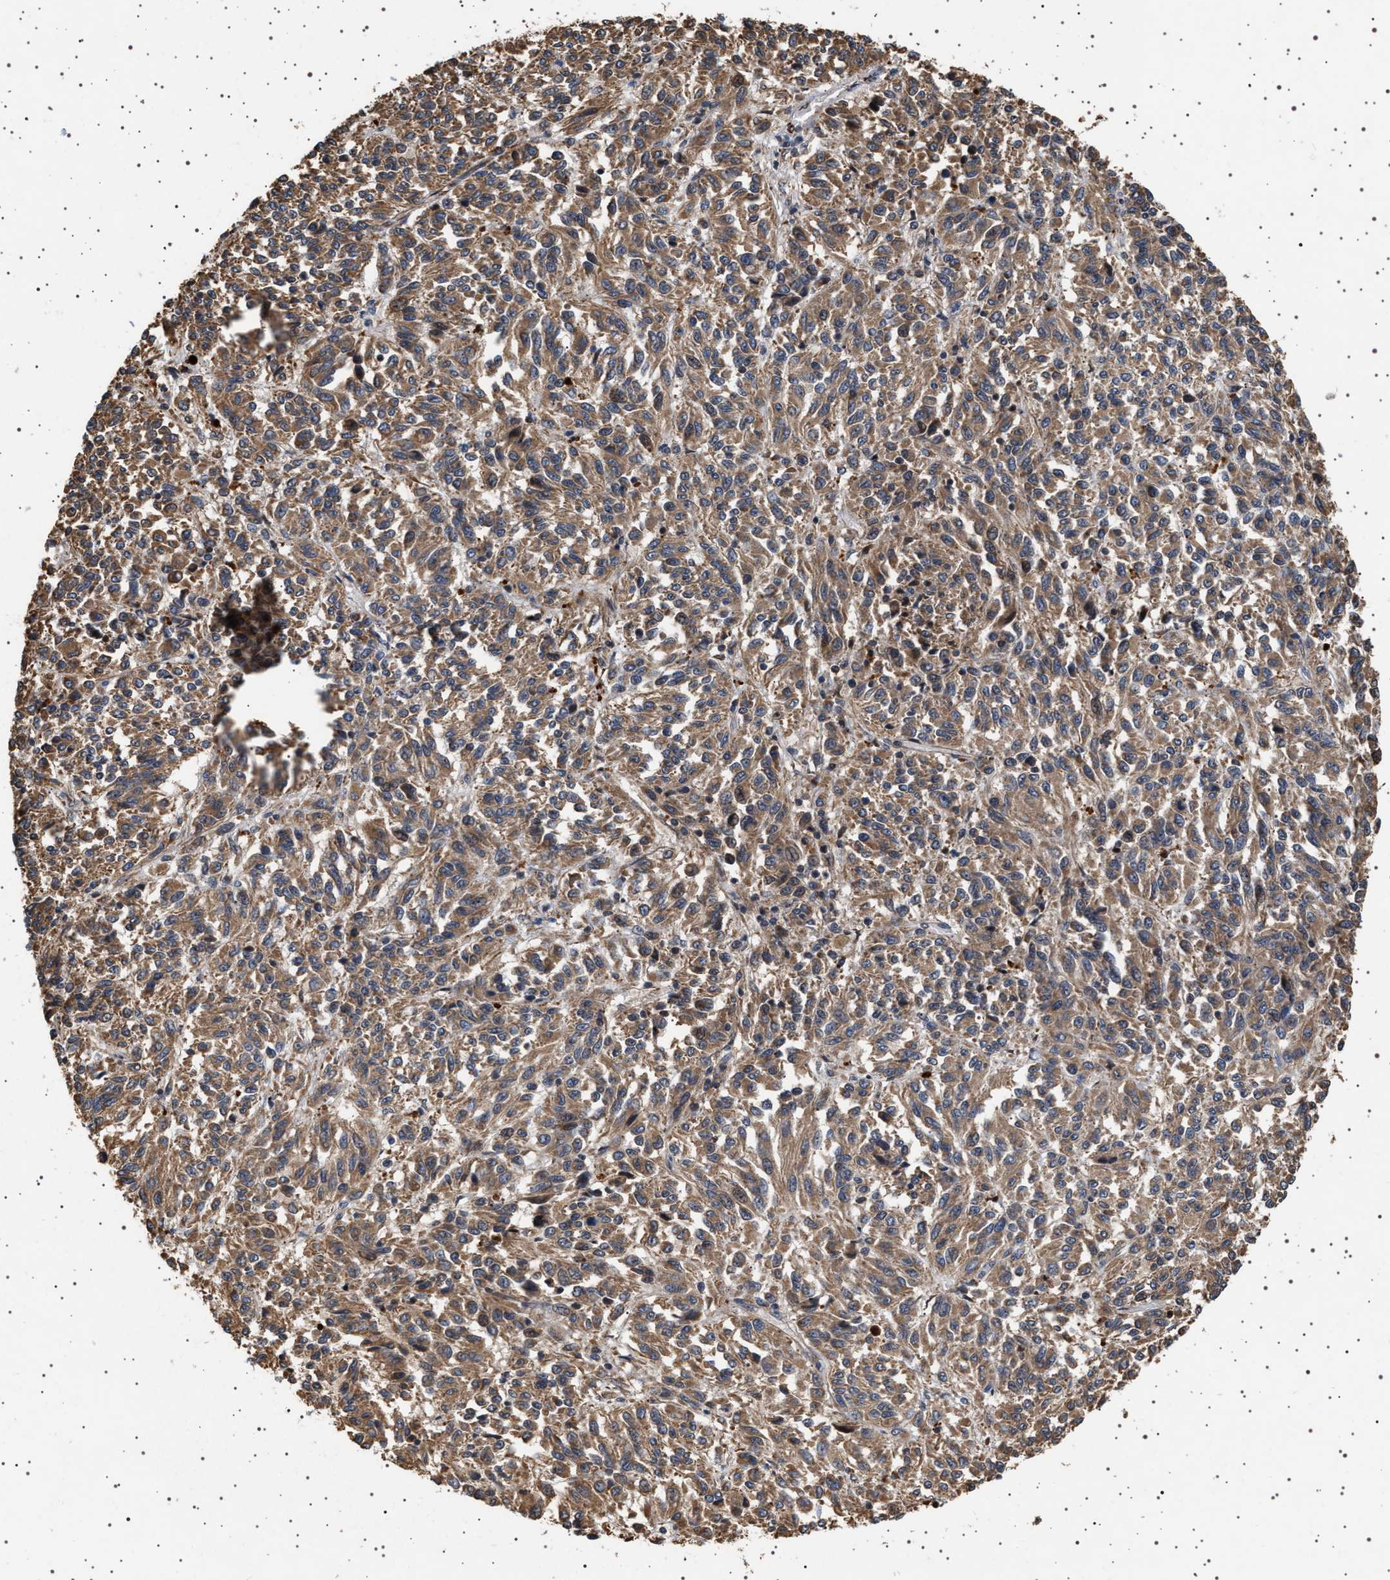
{"staining": {"intensity": "moderate", "quantity": ">75%", "location": "cytoplasmic/membranous"}, "tissue": "melanoma", "cell_type": "Tumor cells", "image_type": "cancer", "snomed": [{"axis": "morphology", "description": "Malignant melanoma, Metastatic site"}, {"axis": "topography", "description": "Lung"}], "caption": "This is a micrograph of immunohistochemistry (IHC) staining of melanoma, which shows moderate staining in the cytoplasmic/membranous of tumor cells.", "gene": "TRUB2", "patient": {"sex": "male", "age": 64}}